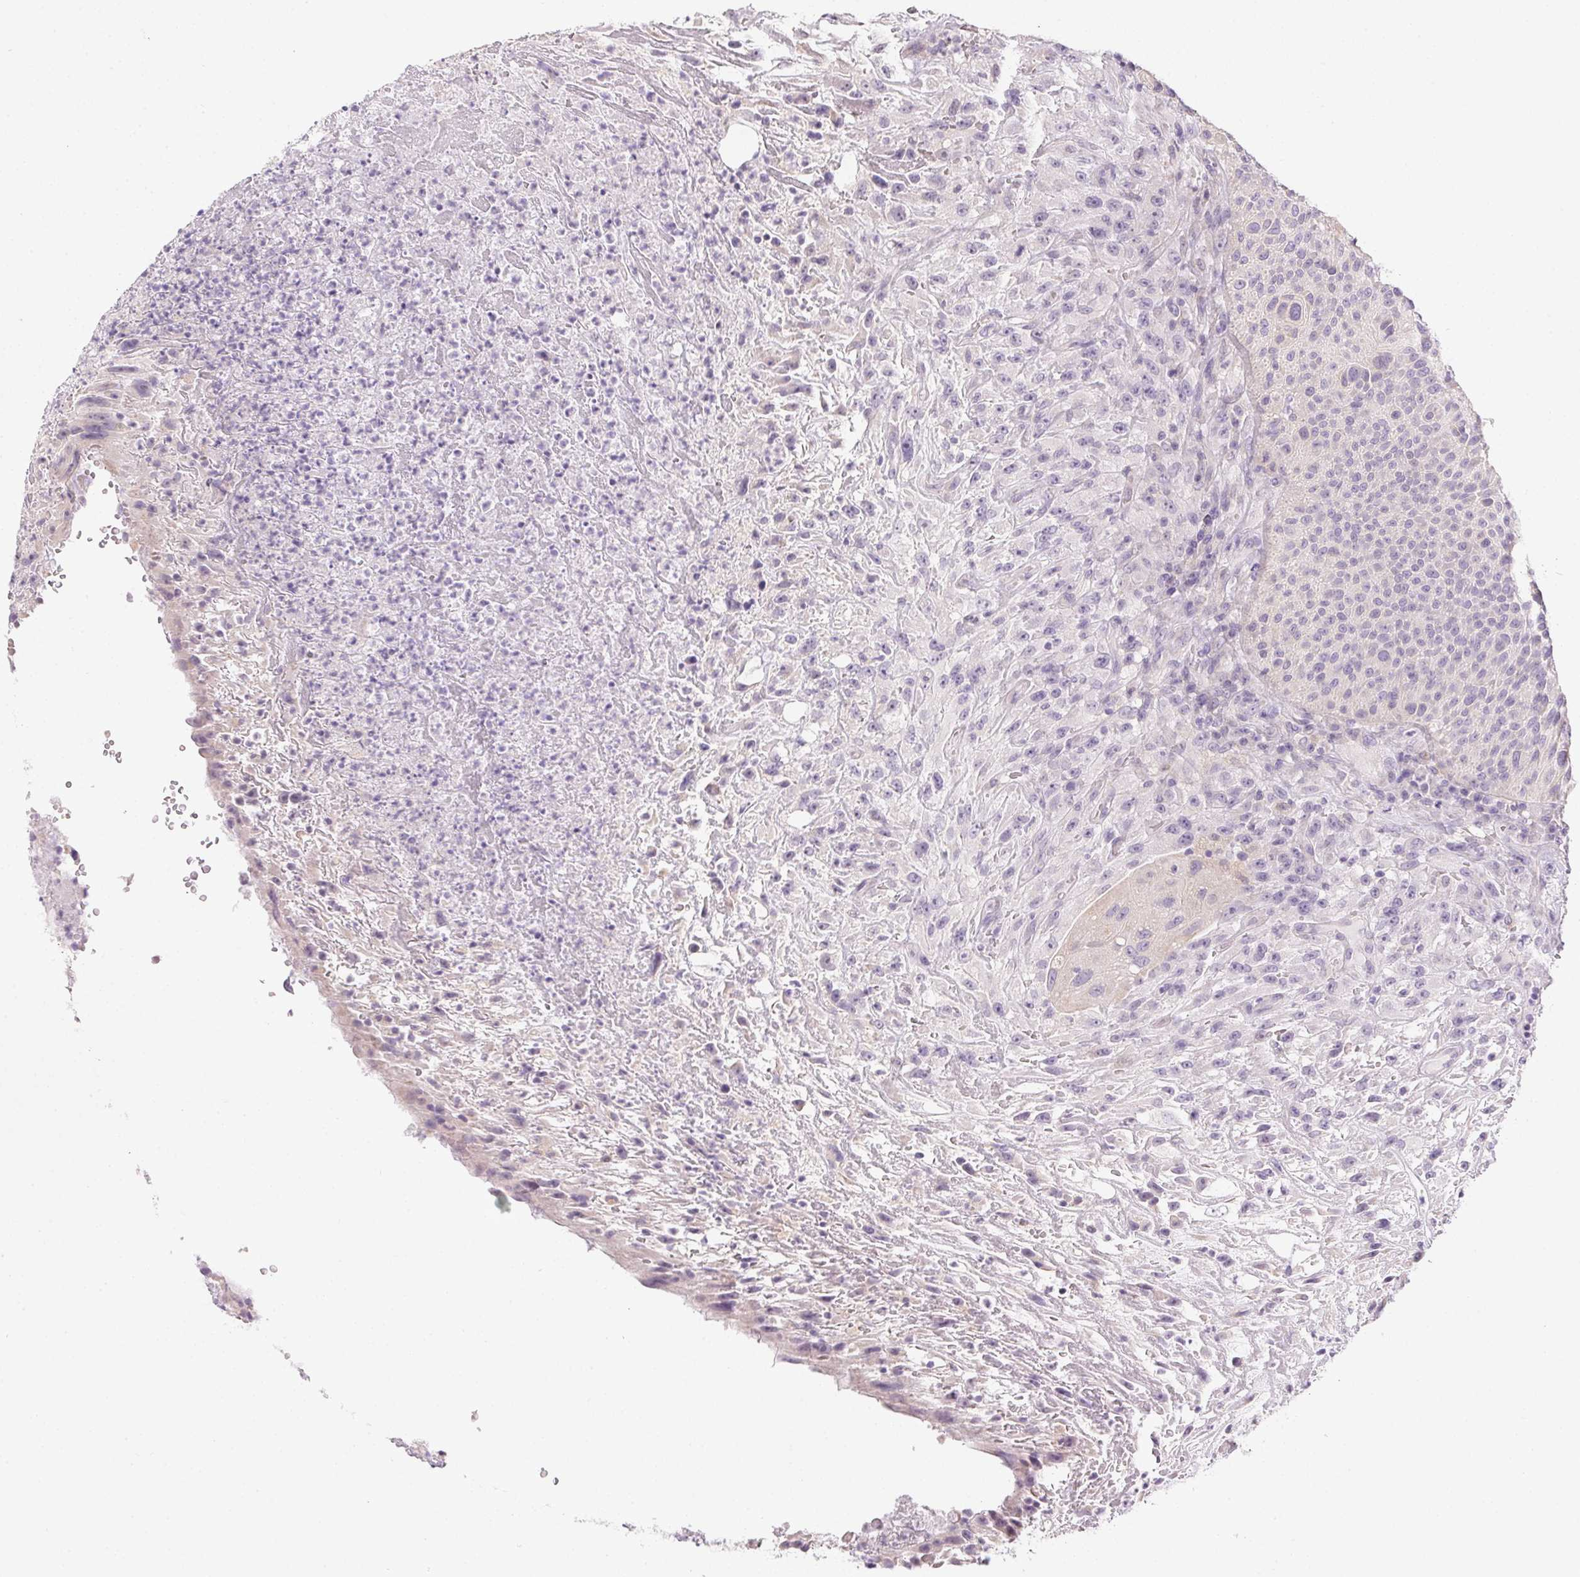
{"staining": {"intensity": "negative", "quantity": "none", "location": "none"}, "tissue": "urothelial cancer", "cell_type": "Tumor cells", "image_type": "cancer", "snomed": [{"axis": "morphology", "description": "Urothelial carcinoma, High grade"}, {"axis": "topography", "description": "Urinary bladder"}], "caption": "High power microscopy micrograph of an IHC image of urothelial carcinoma (high-grade), revealing no significant positivity in tumor cells.", "gene": "CTCFL", "patient": {"sex": "male", "age": 66}}